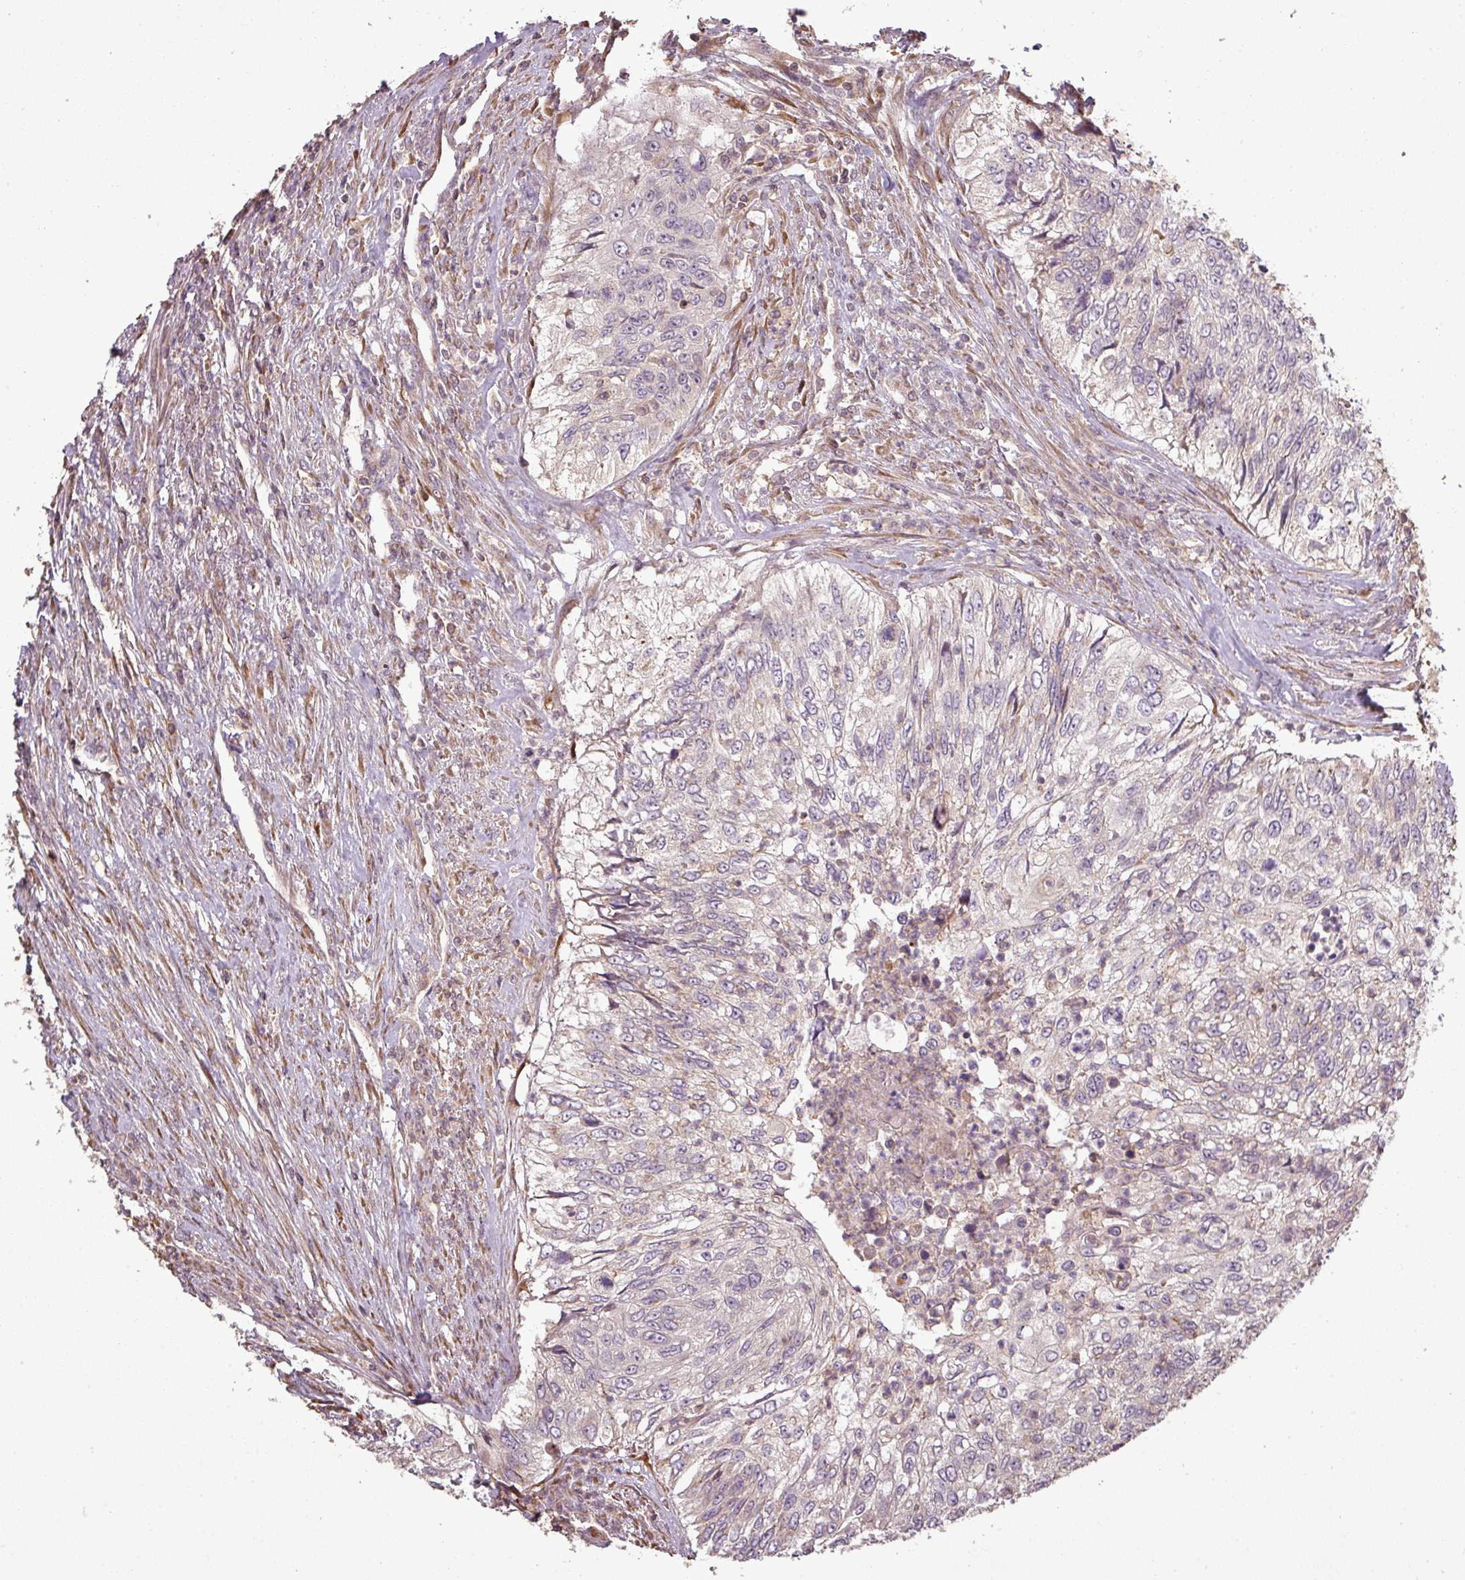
{"staining": {"intensity": "negative", "quantity": "none", "location": "none"}, "tissue": "urothelial cancer", "cell_type": "Tumor cells", "image_type": "cancer", "snomed": [{"axis": "morphology", "description": "Urothelial carcinoma, High grade"}, {"axis": "topography", "description": "Urinary bladder"}], "caption": "An IHC image of high-grade urothelial carcinoma is shown. There is no staining in tumor cells of high-grade urothelial carcinoma.", "gene": "FAIM", "patient": {"sex": "female", "age": 60}}